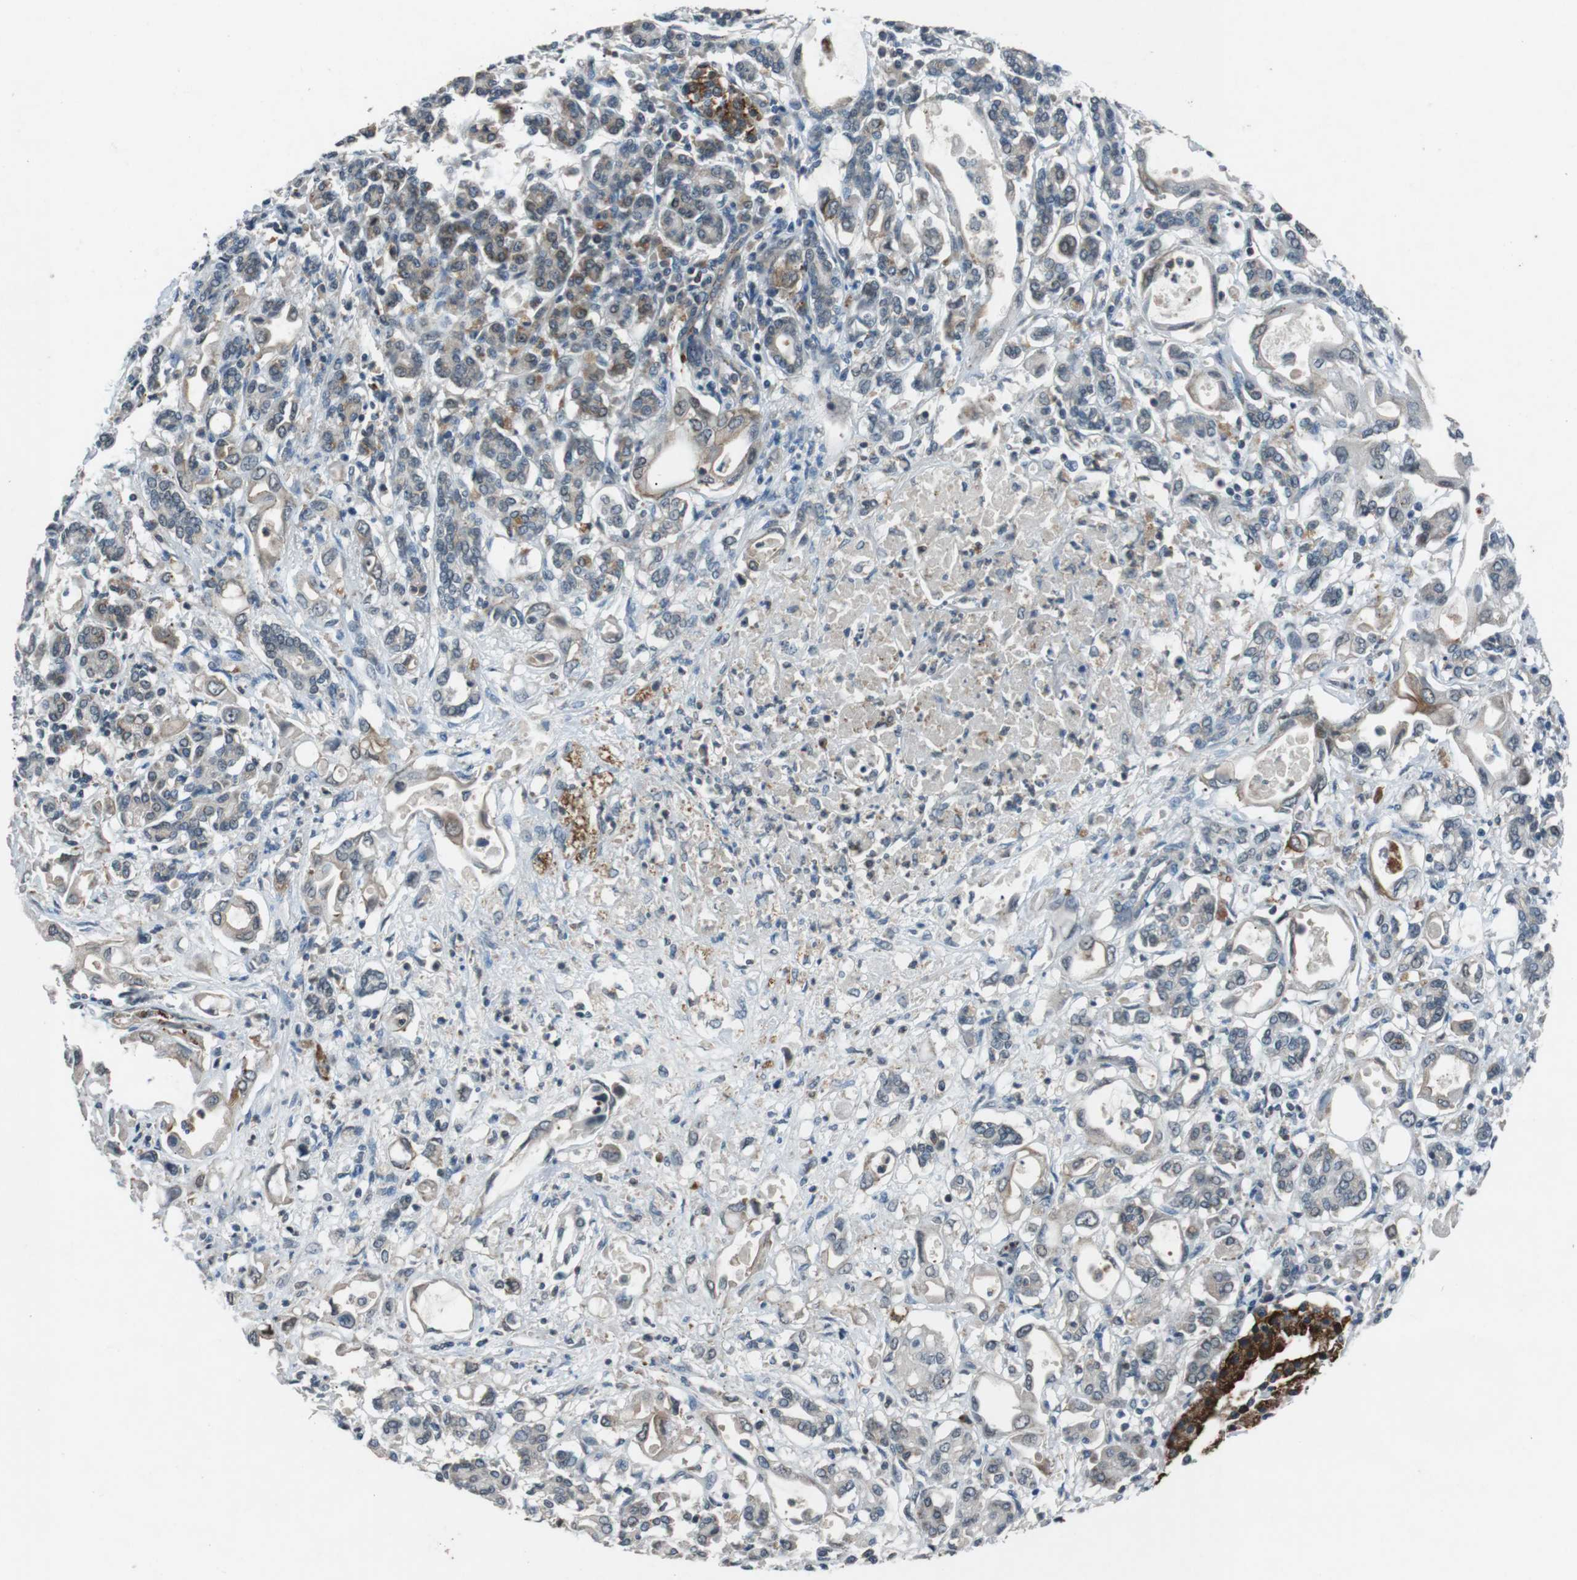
{"staining": {"intensity": "negative", "quantity": "none", "location": "none"}, "tissue": "pancreatic cancer", "cell_type": "Tumor cells", "image_type": "cancer", "snomed": [{"axis": "morphology", "description": "Adenocarcinoma, NOS"}, {"axis": "topography", "description": "Pancreas"}], "caption": "Tumor cells are negative for brown protein staining in pancreatic adenocarcinoma.", "gene": "NEK7", "patient": {"sex": "female", "age": 57}}